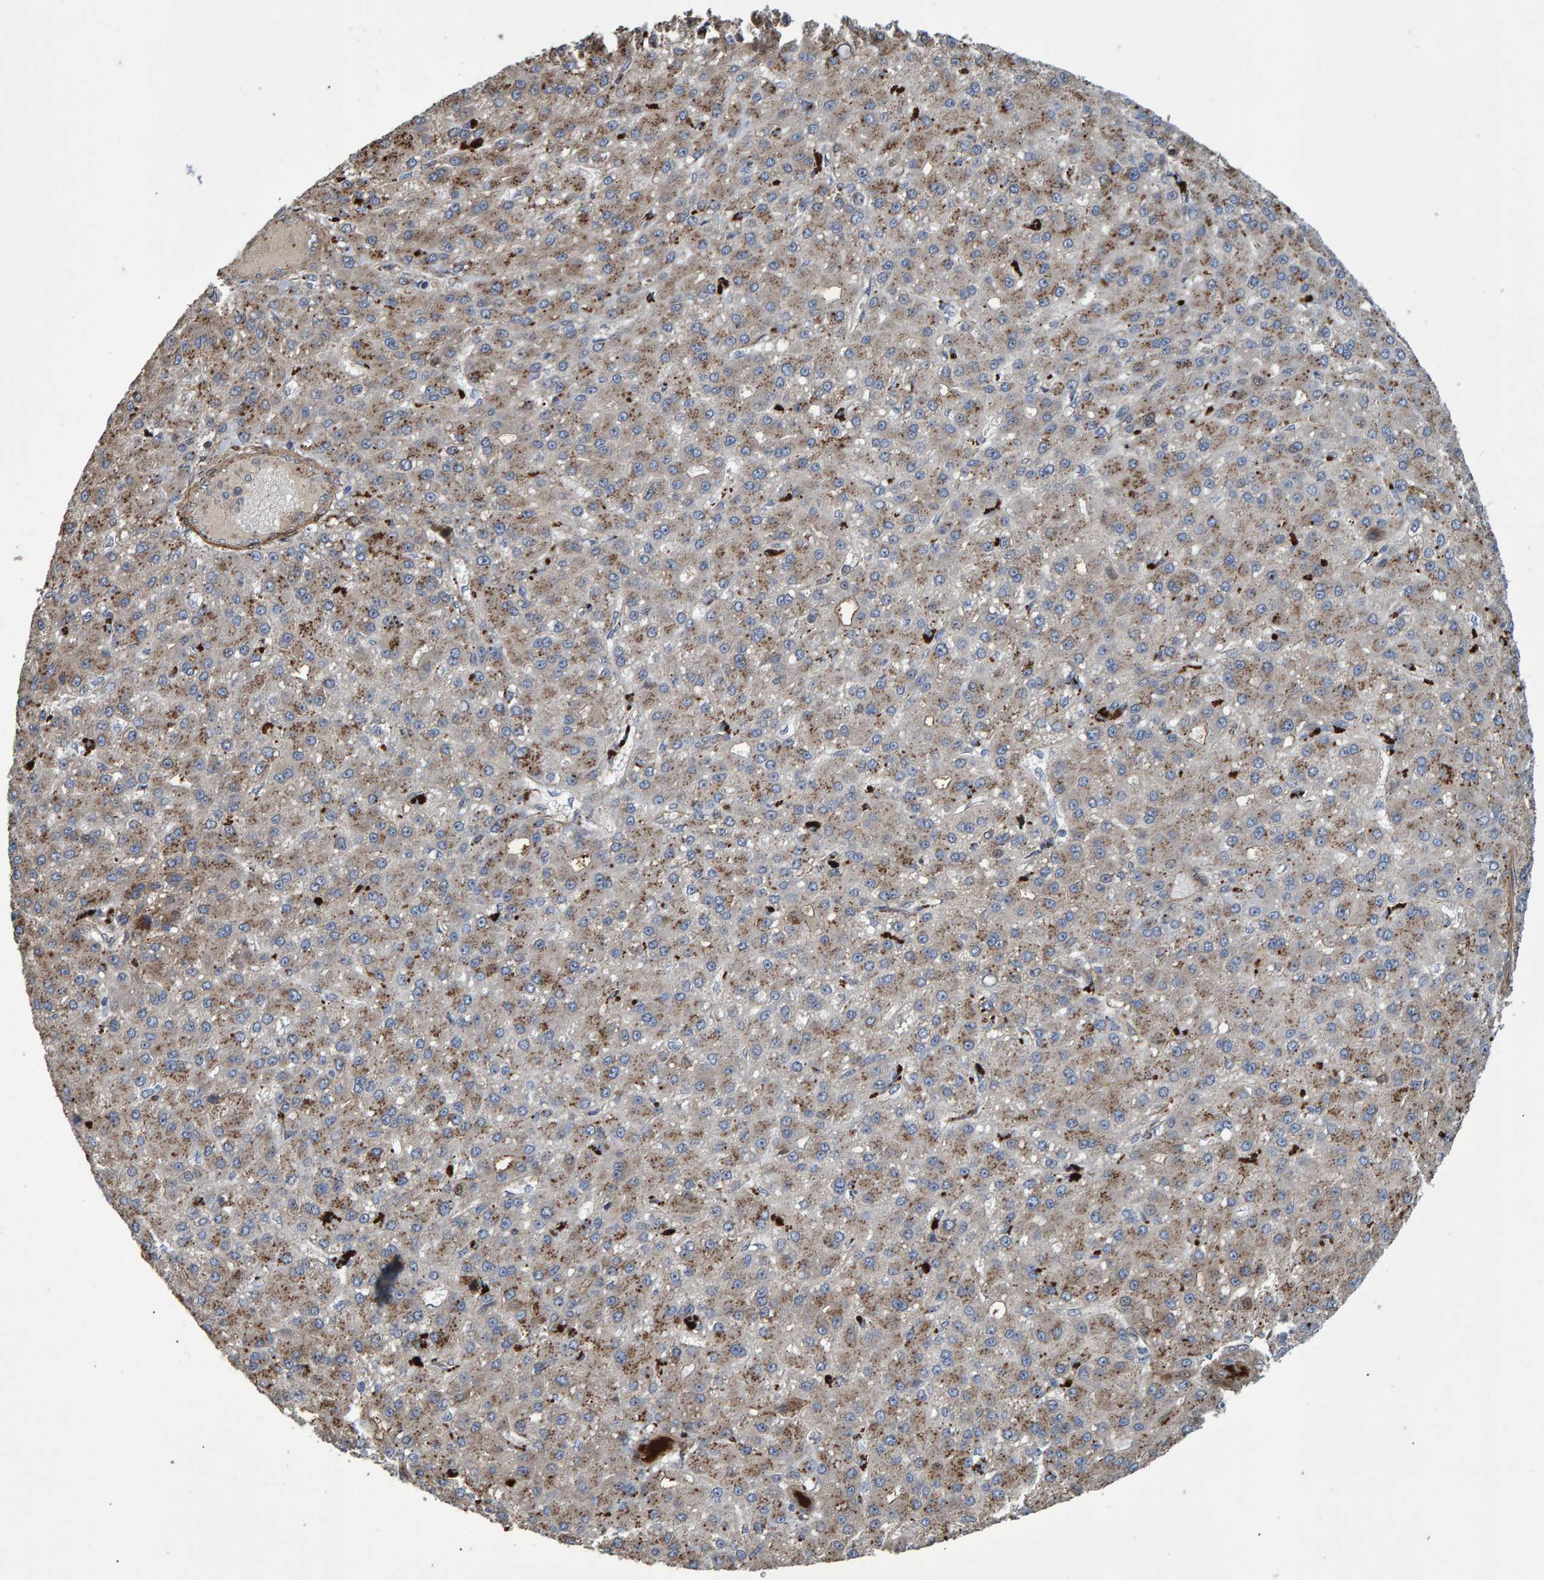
{"staining": {"intensity": "moderate", "quantity": ">75%", "location": "cytoplasmic/membranous"}, "tissue": "liver cancer", "cell_type": "Tumor cells", "image_type": "cancer", "snomed": [{"axis": "morphology", "description": "Carcinoma, Hepatocellular, NOS"}, {"axis": "topography", "description": "Liver"}], "caption": "The histopathology image shows immunohistochemical staining of hepatocellular carcinoma (liver). There is moderate cytoplasmic/membranous staining is identified in approximately >75% of tumor cells. The staining was performed using DAB to visualize the protein expression in brown, while the nuclei were stained in blue with hematoxylin (Magnification: 20x).", "gene": "SLIT2", "patient": {"sex": "male", "age": 67}}